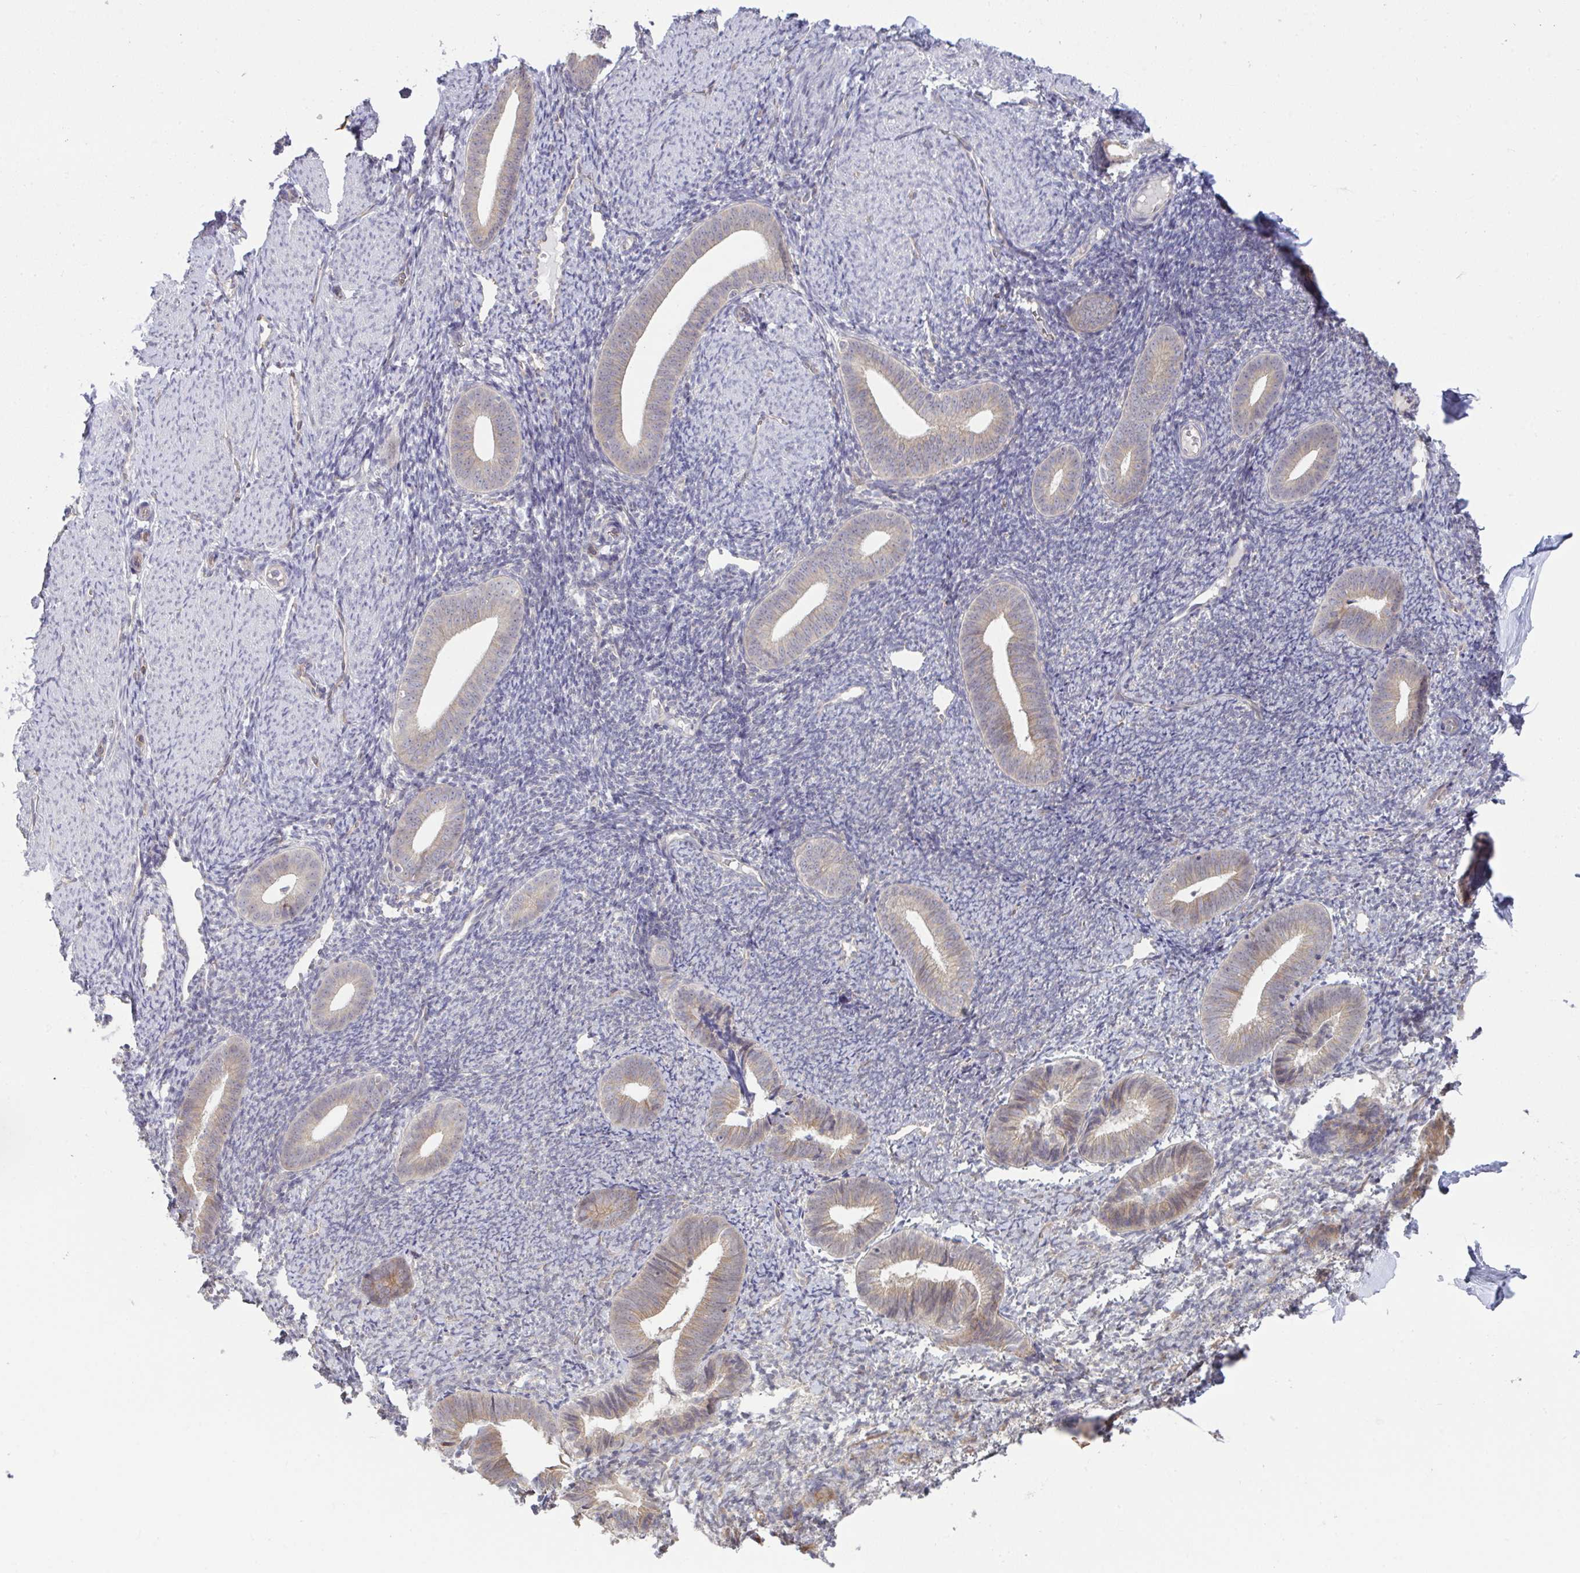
{"staining": {"intensity": "weak", "quantity": "<25%", "location": "cytoplasmic/membranous"}, "tissue": "endometrium", "cell_type": "Cells in endometrial stroma", "image_type": "normal", "snomed": [{"axis": "morphology", "description": "Normal tissue, NOS"}, {"axis": "topography", "description": "Endometrium"}], "caption": "This is an immunohistochemistry image of benign human endometrium. There is no expression in cells in endometrial stroma.", "gene": "CASP9", "patient": {"sex": "female", "age": 39}}